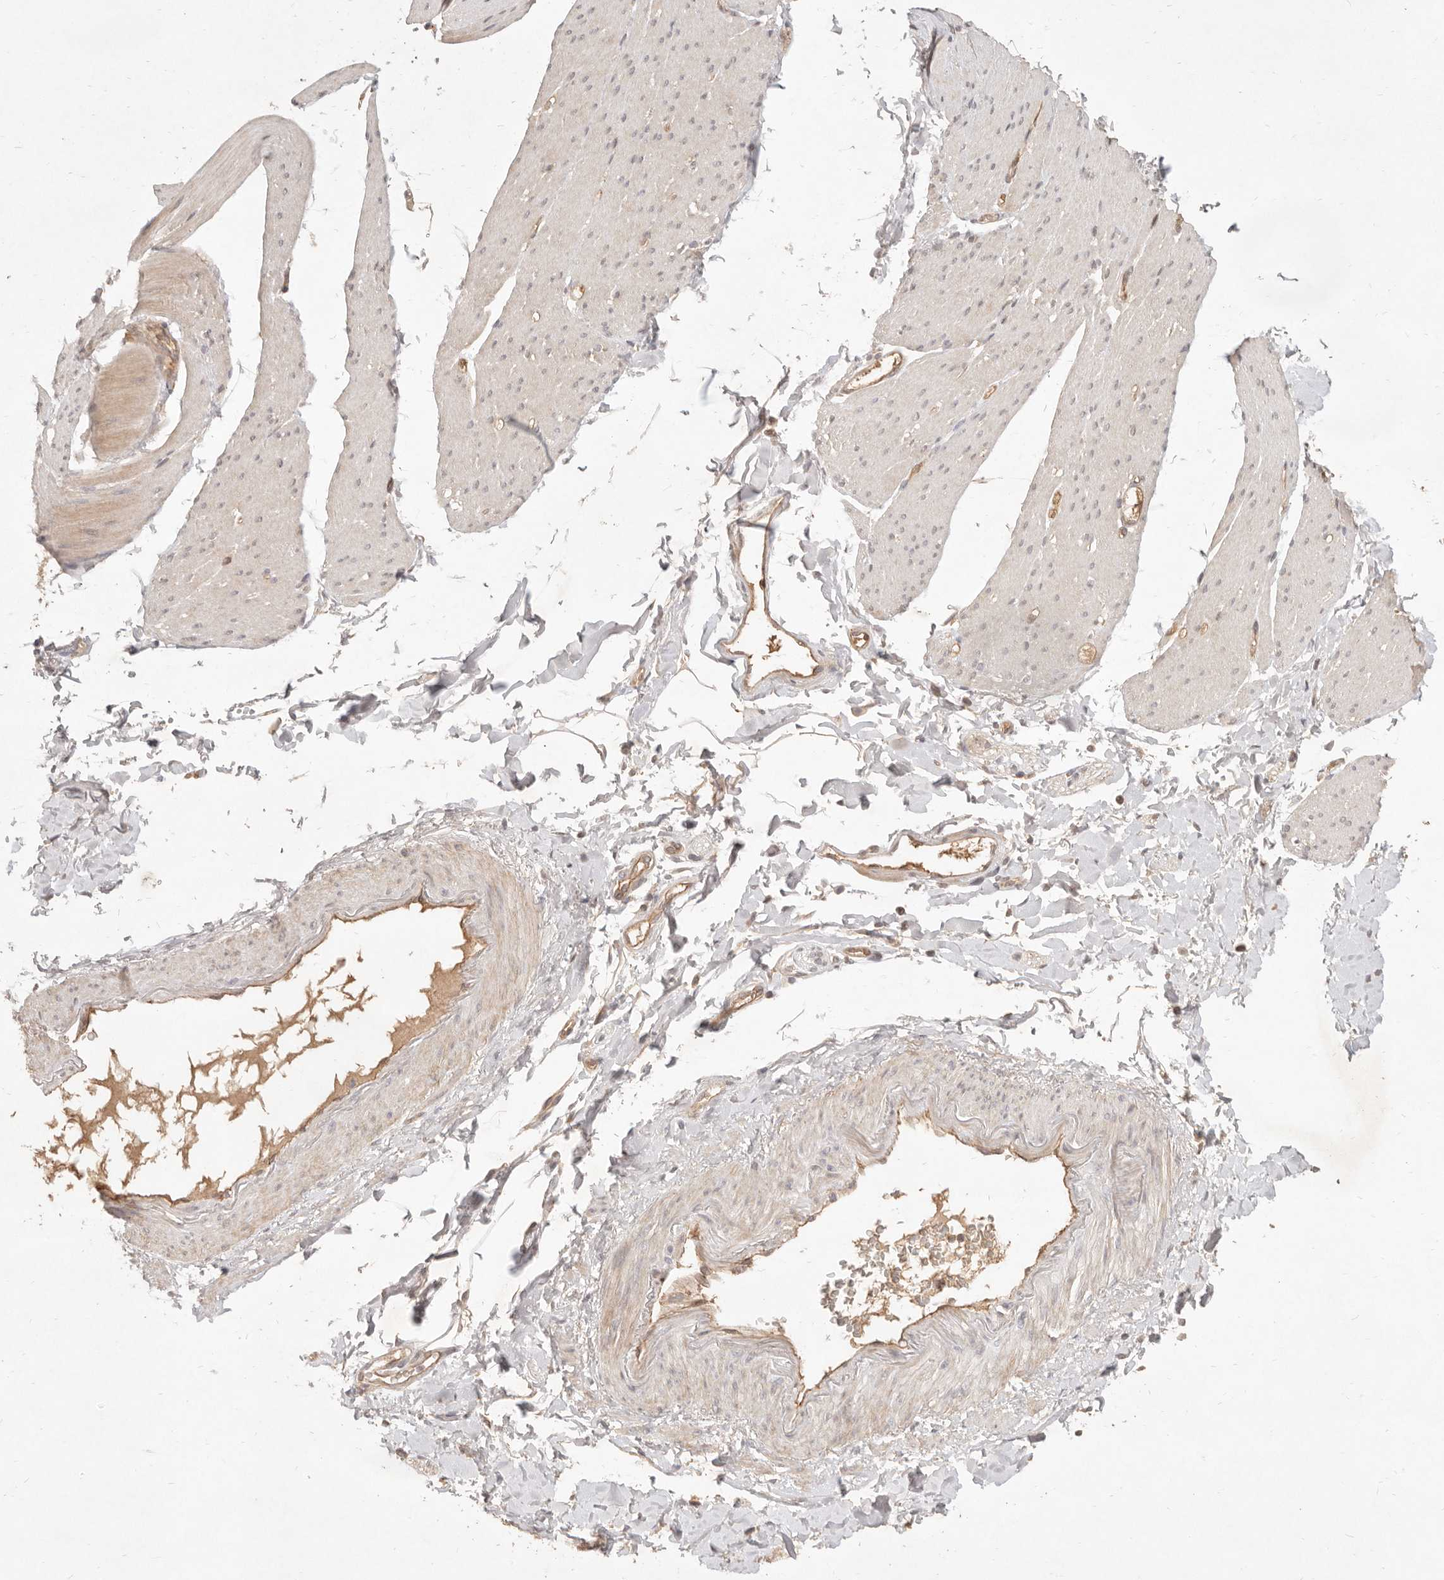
{"staining": {"intensity": "weak", "quantity": "<25%", "location": "nuclear"}, "tissue": "smooth muscle", "cell_type": "Smooth muscle cells", "image_type": "normal", "snomed": [{"axis": "morphology", "description": "Normal tissue, NOS"}, {"axis": "topography", "description": "Smooth muscle"}, {"axis": "topography", "description": "Small intestine"}], "caption": "Histopathology image shows no protein staining in smooth muscle cells of benign smooth muscle. Brightfield microscopy of immunohistochemistry stained with DAB (3,3'-diaminobenzidine) (brown) and hematoxylin (blue), captured at high magnification.", "gene": "MEP1A", "patient": {"sex": "female", "age": 84}}